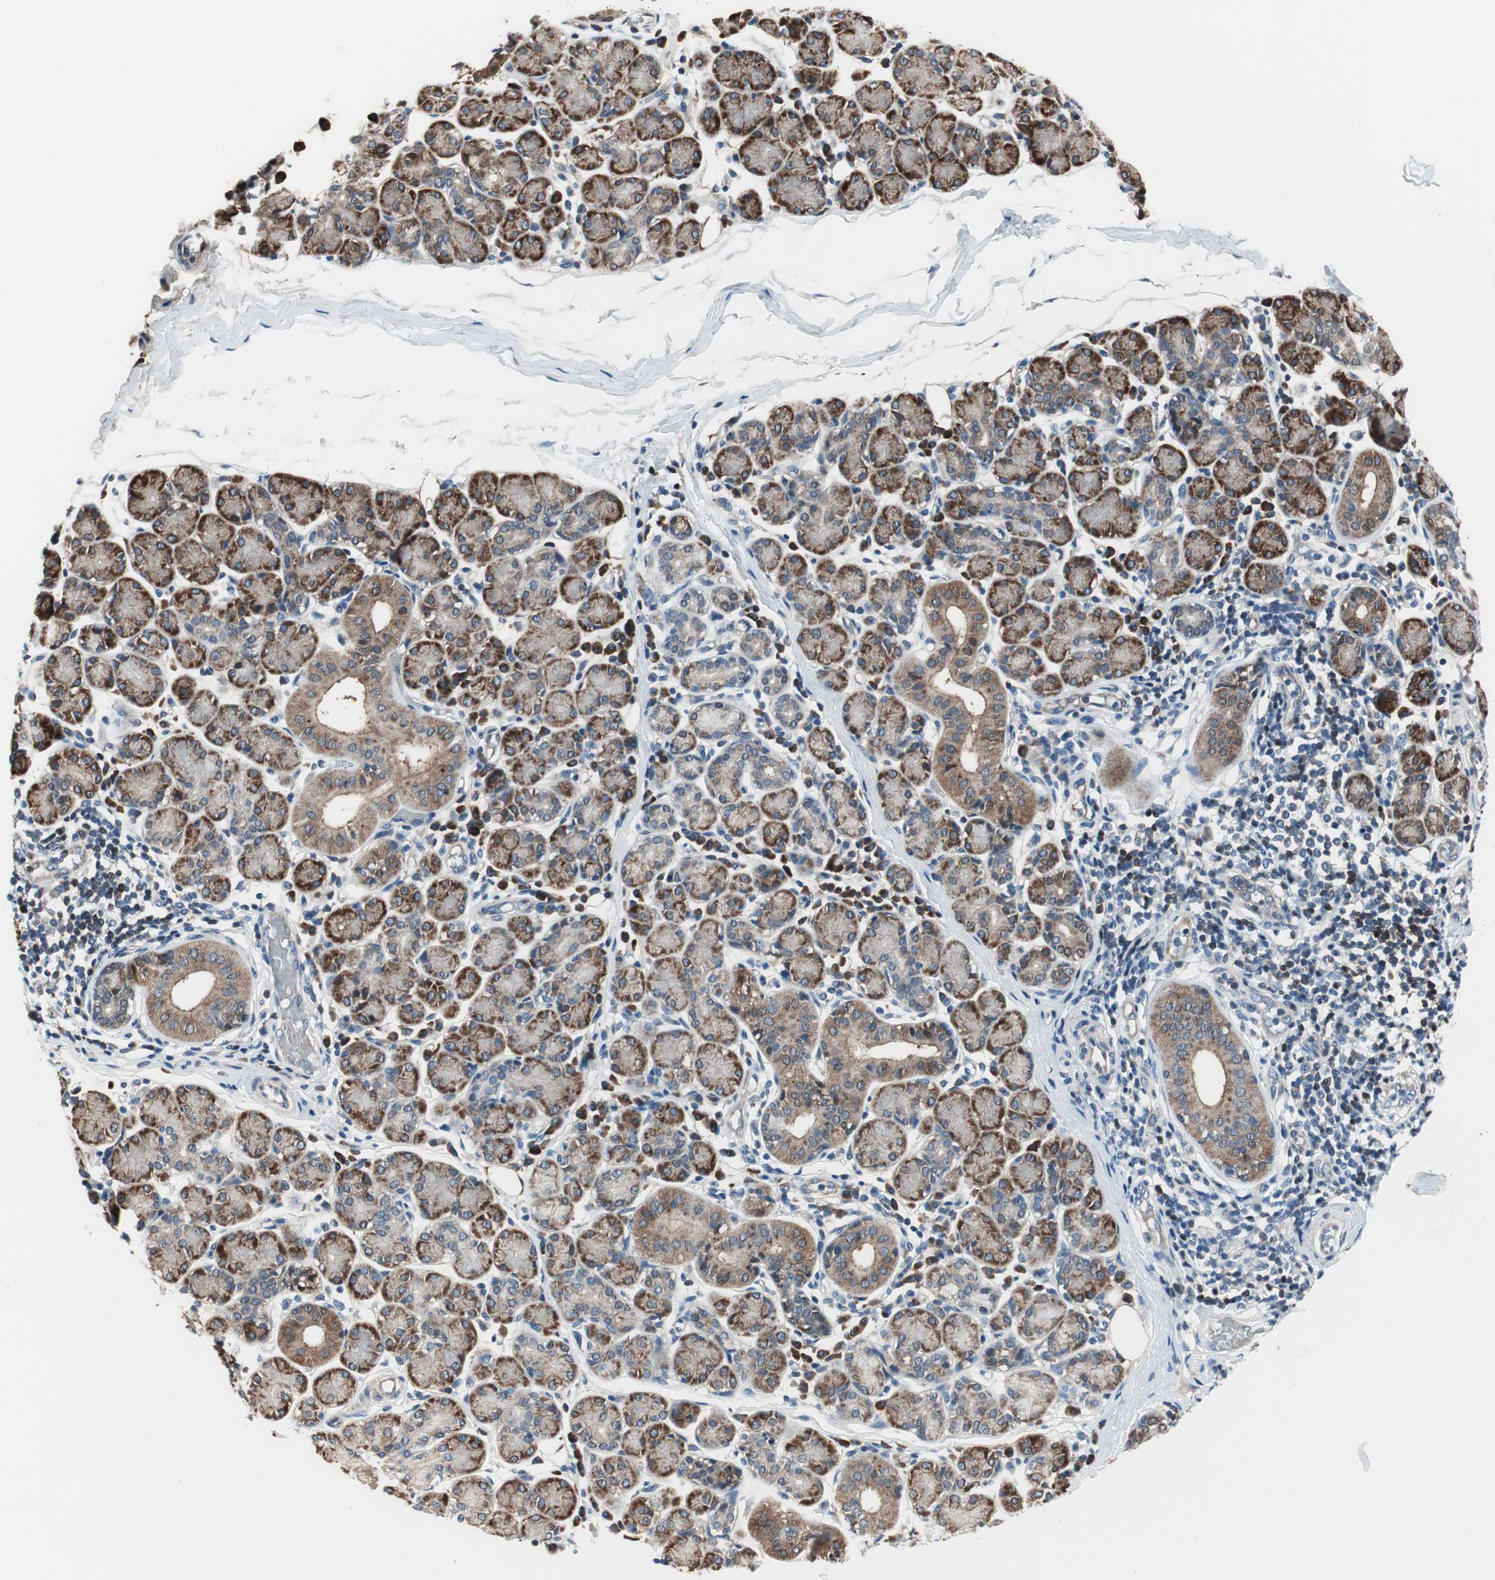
{"staining": {"intensity": "strong", "quantity": "<25%", "location": "cytoplasmic/membranous"}, "tissue": "salivary gland", "cell_type": "Glandular cells", "image_type": "normal", "snomed": [{"axis": "morphology", "description": "Normal tissue, NOS"}, {"axis": "morphology", "description": "Inflammation, NOS"}, {"axis": "topography", "description": "Lymph node"}, {"axis": "topography", "description": "Salivary gland"}], "caption": "Immunohistochemistry staining of unremarkable salivary gland, which reveals medium levels of strong cytoplasmic/membranous positivity in approximately <25% of glandular cells indicating strong cytoplasmic/membranous protein staining. The staining was performed using DAB (3,3'-diaminobenzidine) (brown) for protein detection and nuclei were counterstained in hematoxylin (blue).", "gene": "PRDX2", "patient": {"sex": "male", "age": 3}}